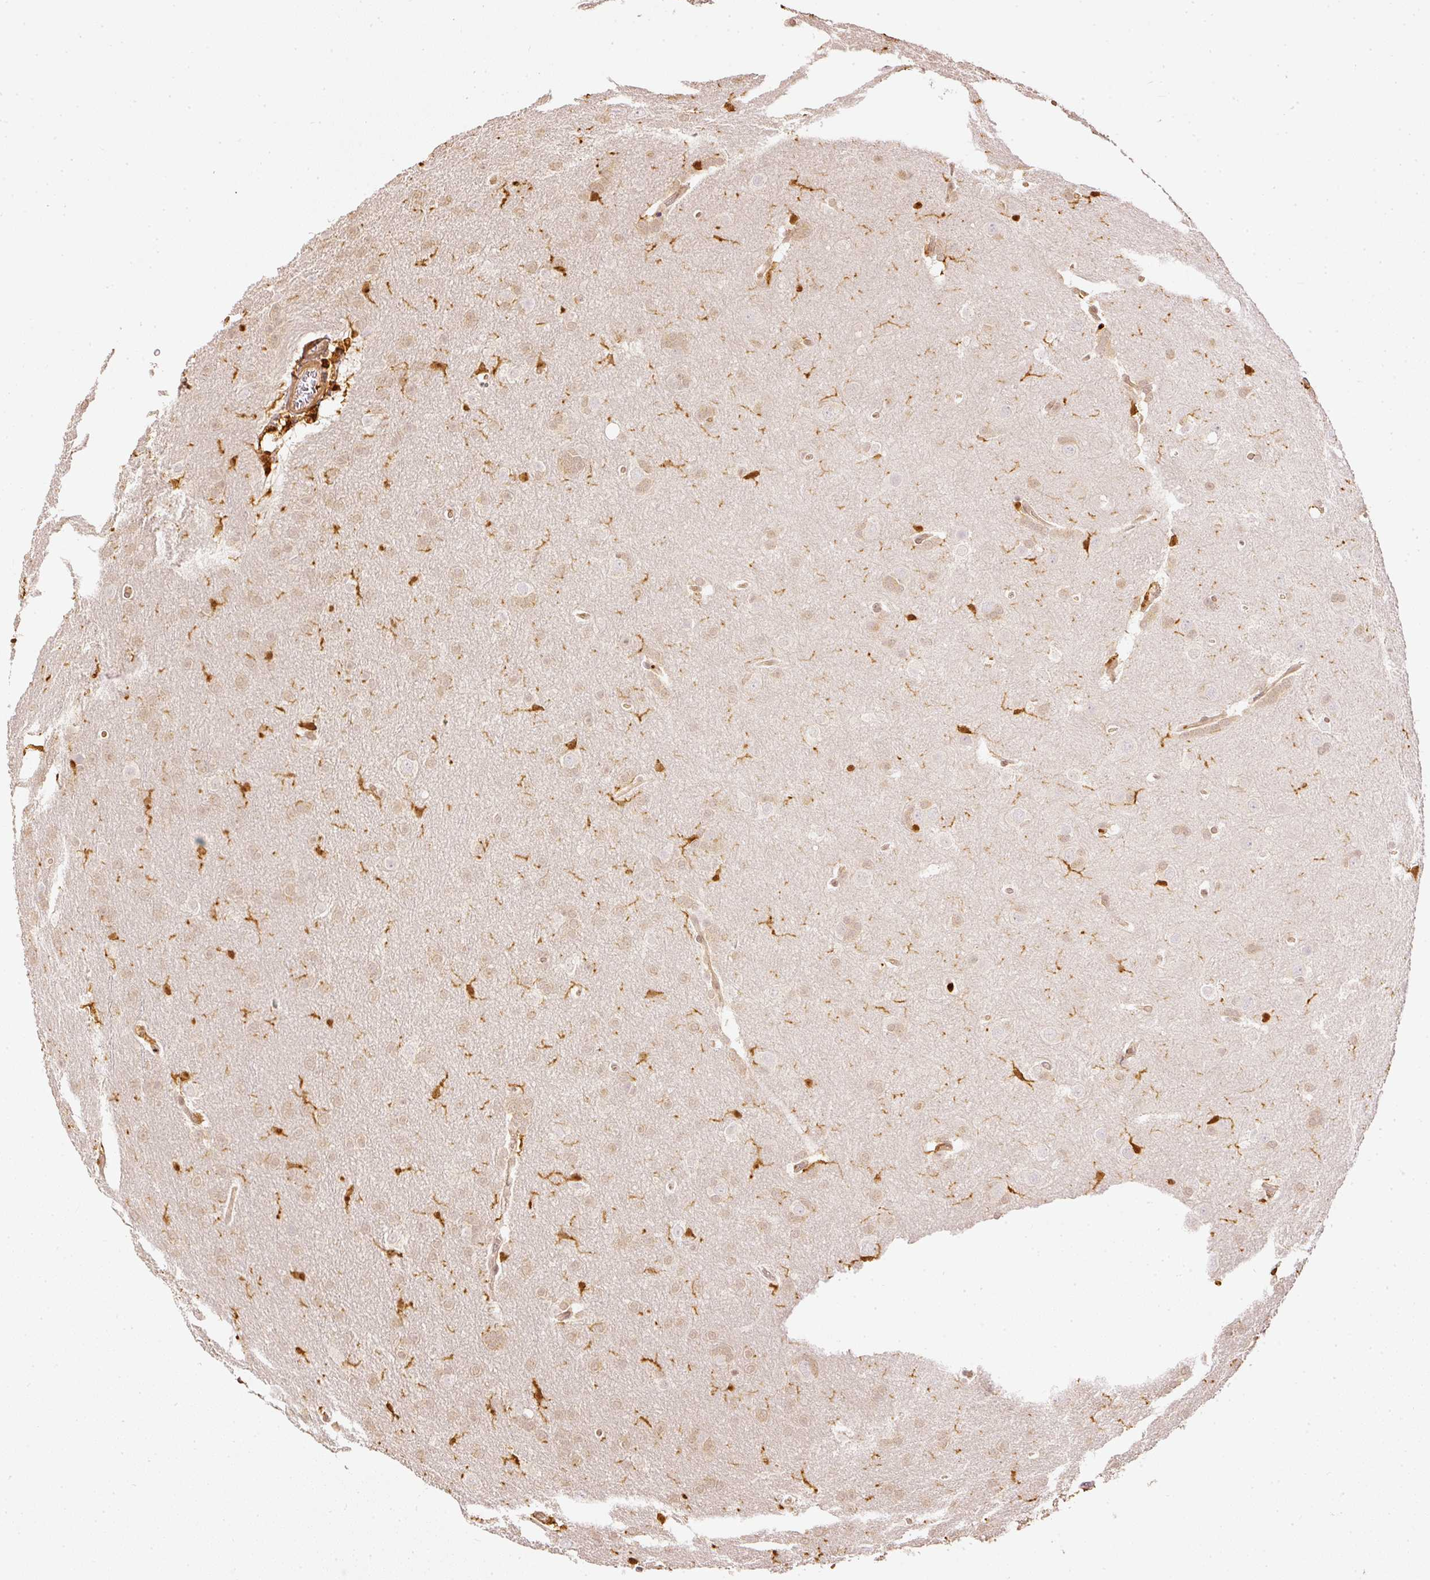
{"staining": {"intensity": "weak", "quantity": ">75%", "location": "cytoplasmic/membranous"}, "tissue": "glioma", "cell_type": "Tumor cells", "image_type": "cancer", "snomed": [{"axis": "morphology", "description": "Glioma, malignant, Low grade"}, {"axis": "topography", "description": "Brain"}], "caption": "There is low levels of weak cytoplasmic/membranous staining in tumor cells of glioma, as demonstrated by immunohistochemical staining (brown color).", "gene": "PFN1", "patient": {"sex": "female", "age": 32}}